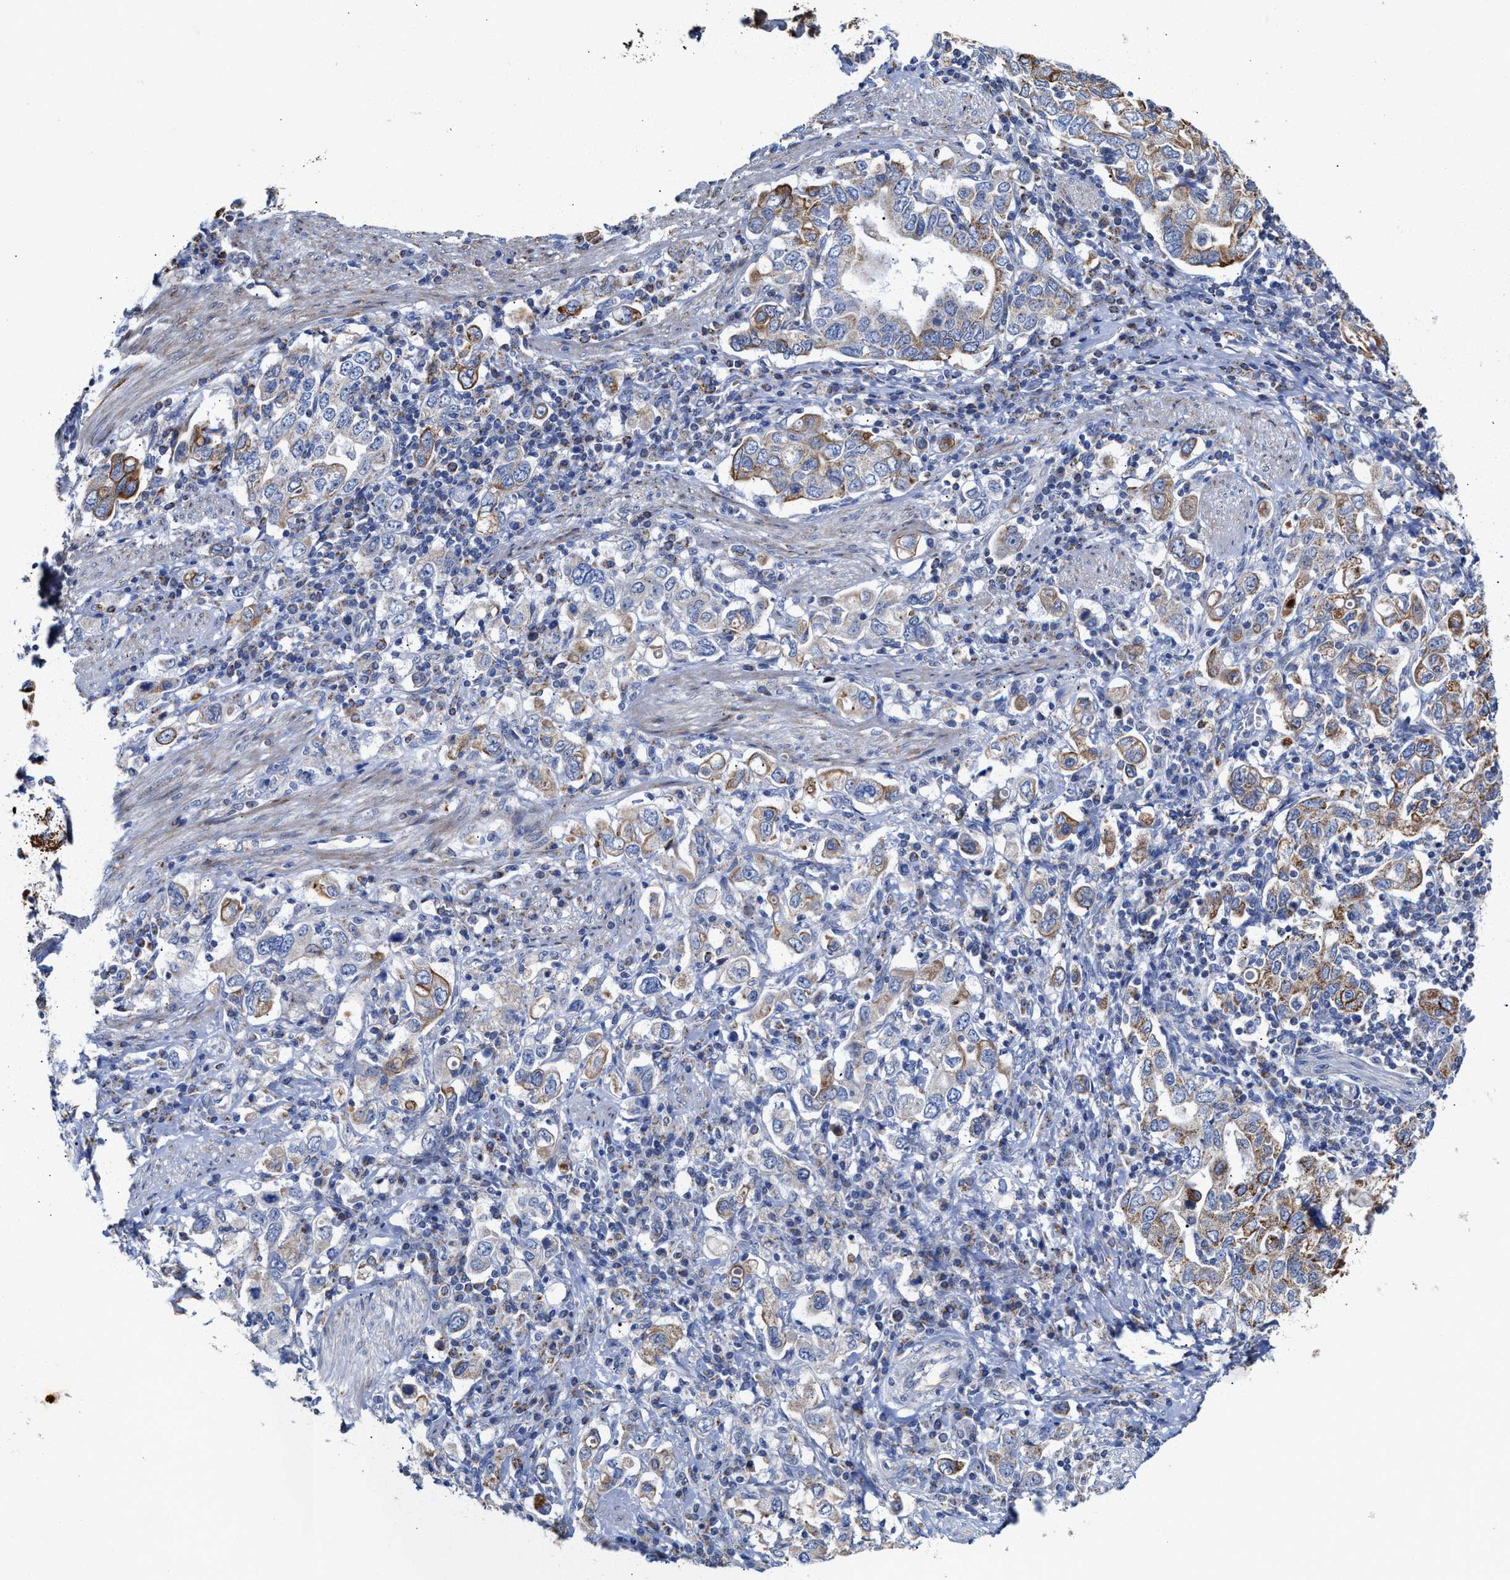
{"staining": {"intensity": "moderate", "quantity": "<25%", "location": "cytoplasmic/membranous"}, "tissue": "stomach cancer", "cell_type": "Tumor cells", "image_type": "cancer", "snomed": [{"axis": "morphology", "description": "Adenocarcinoma, NOS"}, {"axis": "topography", "description": "Stomach, upper"}], "caption": "An IHC image of neoplastic tissue is shown. Protein staining in brown highlights moderate cytoplasmic/membranous positivity in stomach adenocarcinoma within tumor cells.", "gene": "JAG1", "patient": {"sex": "male", "age": 62}}